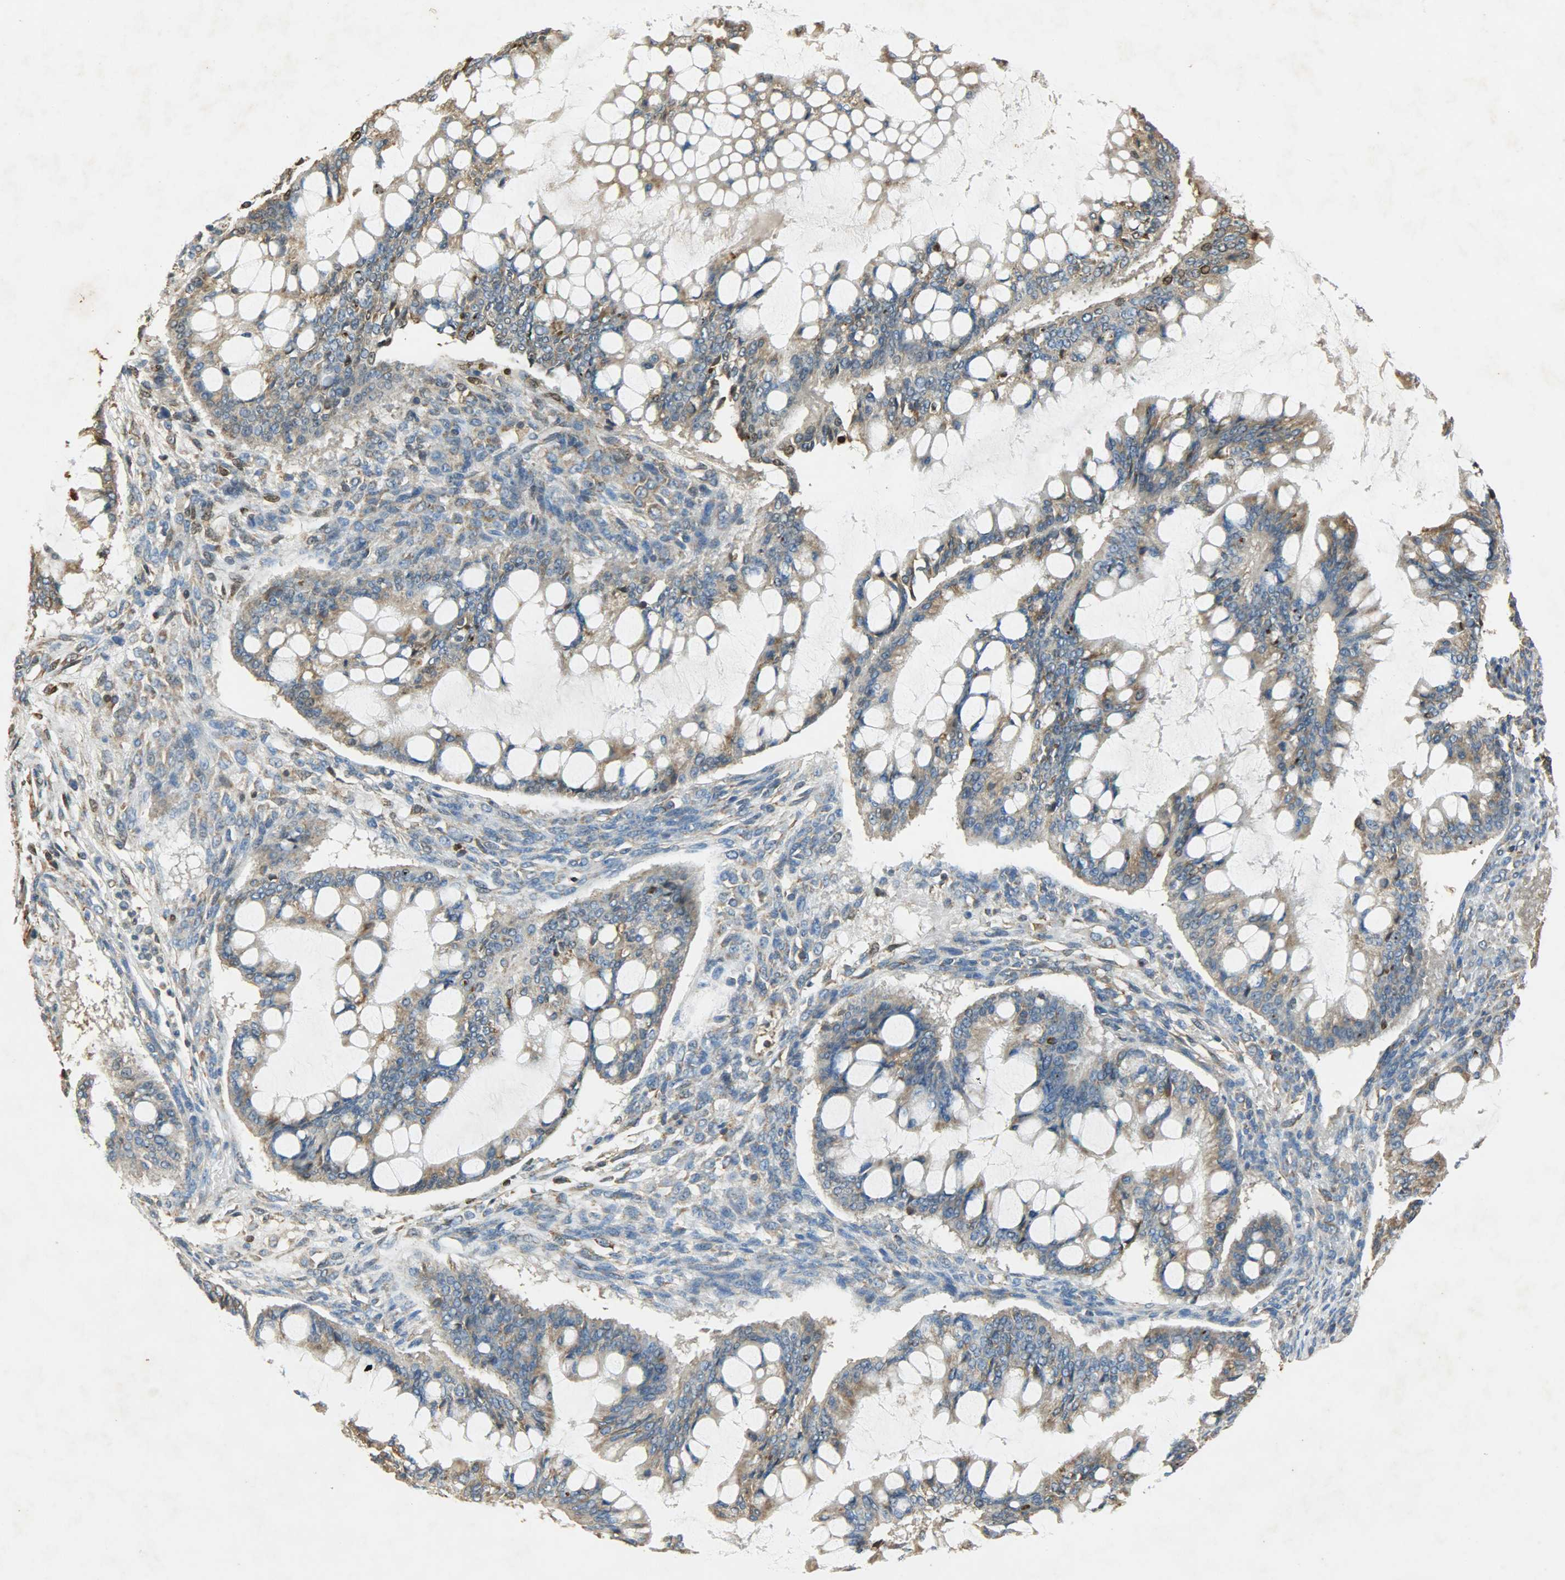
{"staining": {"intensity": "moderate", "quantity": ">75%", "location": "cytoplasmic/membranous"}, "tissue": "ovarian cancer", "cell_type": "Tumor cells", "image_type": "cancer", "snomed": [{"axis": "morphology", "description": "Cystadenocarcinoma, mucinous, NOS"}, {"axis": "topography", "description": "Ovary"}], "caption": "This is a micrograph of IHC staining of mucinous cystadenocarcinoma (ovarian), which shows moderate expression in the cytoplasmic/membranous of tumor cells.", "gene": "HSPA5", "patient": {"sex": "female", "age": 73}}